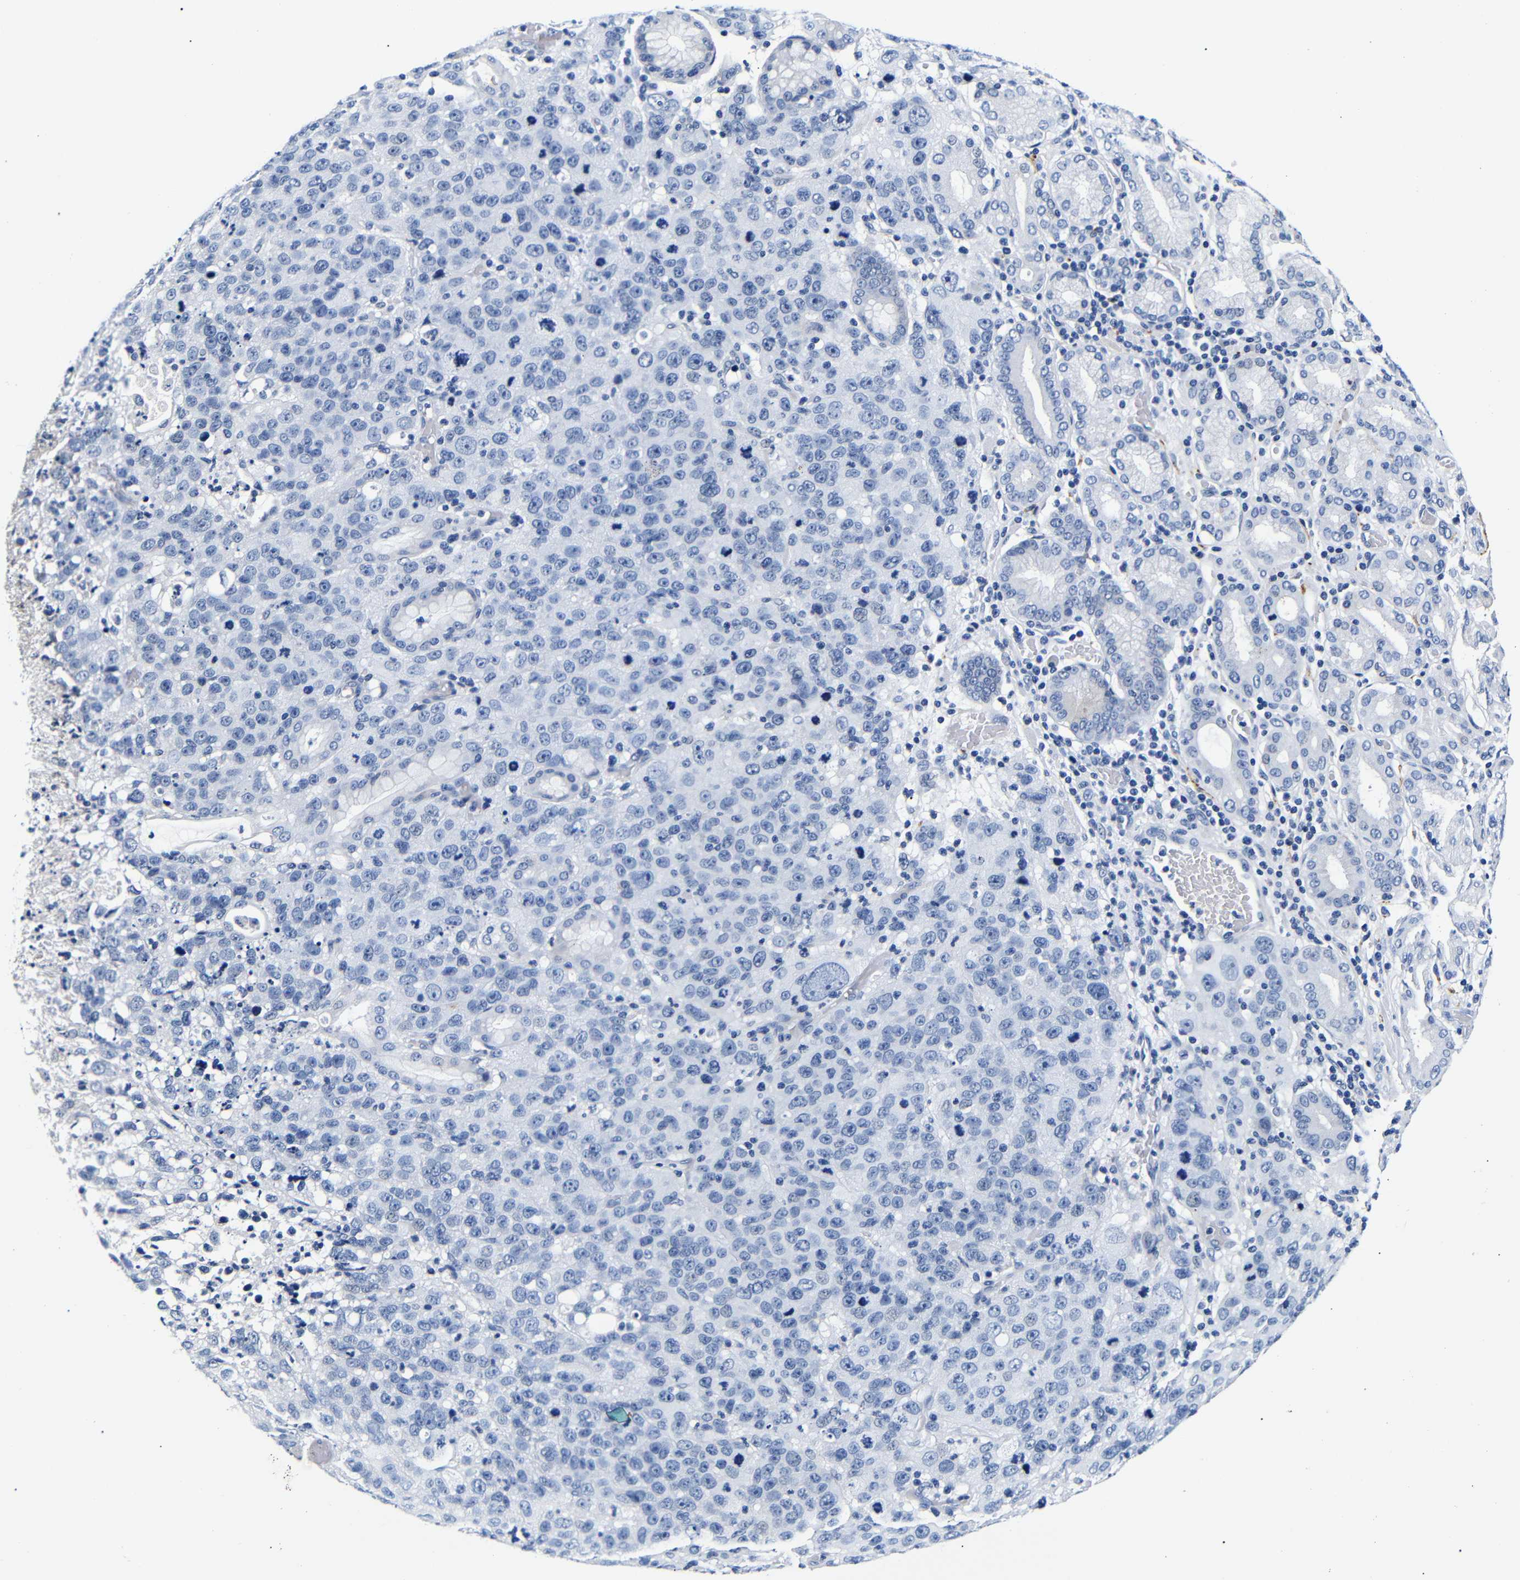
{"staining": {"intensity": "negative", "quantity": "none", "location": "none"}, "tissue": "stomach cancer", "cell_type": "Tumor cells", "image_type": "cancer", "snomed": [{"axis": "morphology", "description": "Normal tissue, NOS"}, {"axis": "morphology", "description": "Adenocarcinoma, NOS"}, {"axis": "topography", "description": "Stomach"}], "caption": "Stomach cancer (adenocarcinoma) was stained to show a protein in brown. There is no significant expression in tumor cells.", "gene": "GAP43", "patient": {"sex": "male", "age": 48}}